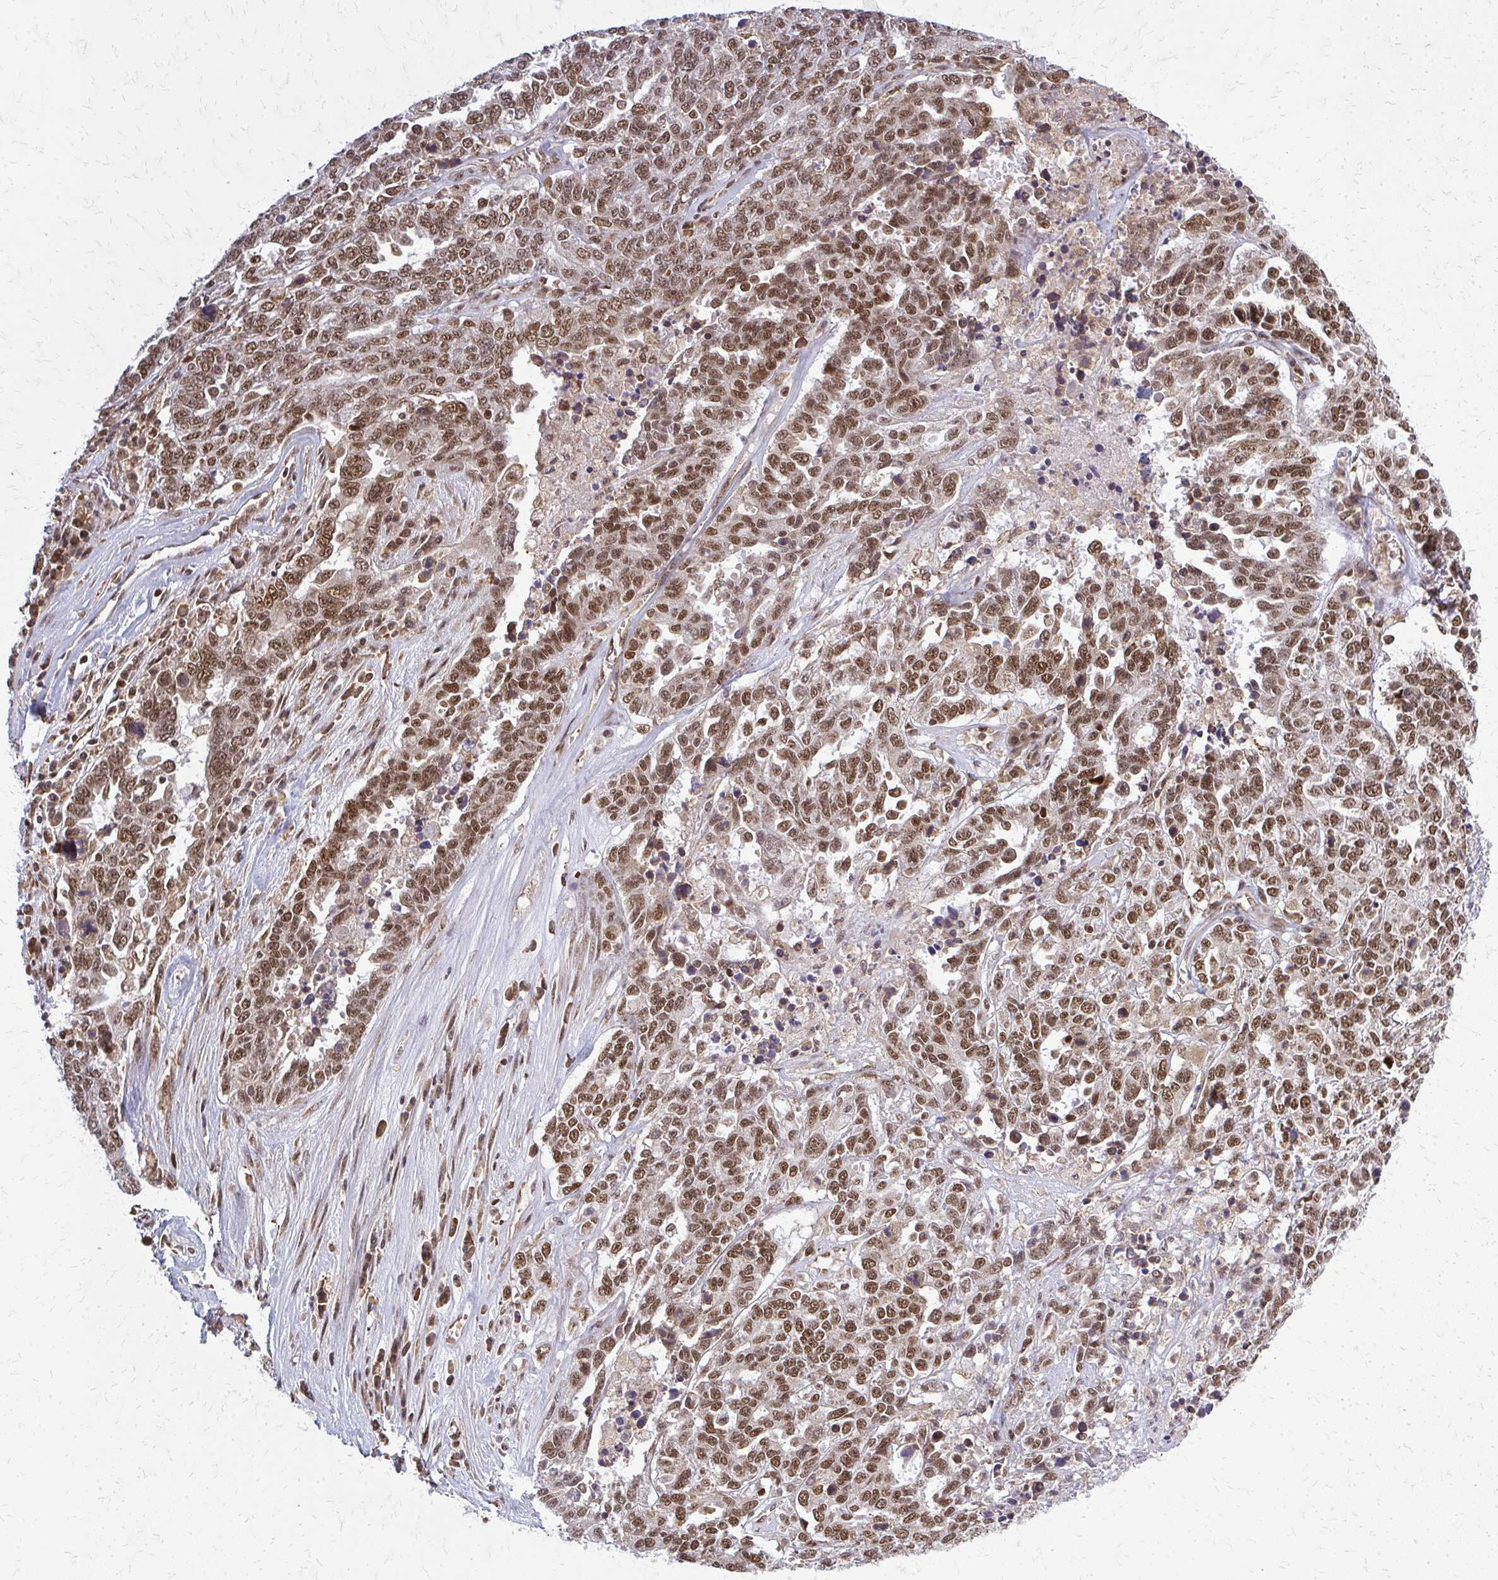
{"staining": {"intensity": "moderate", "quantity": ">75%", "location": "nuclear"}, "tissue": "ovarian cancer", "cell_type": "Tumor cells", "image_type": "cancer", "snomed": [{"axis": "morphology", "description": "Carcinoma, endometroid"}, {"axis": "topography", "description": "Ovary"}], "caption": "IHC micrograph of human ovarian cancer stained for a protein (brown), which exhibits medium levels of moderate nuclear positivity in approximately >75% of tumor cells.", "gene": "HDAC3", "patient": {"sex": "female", "age": 62}}